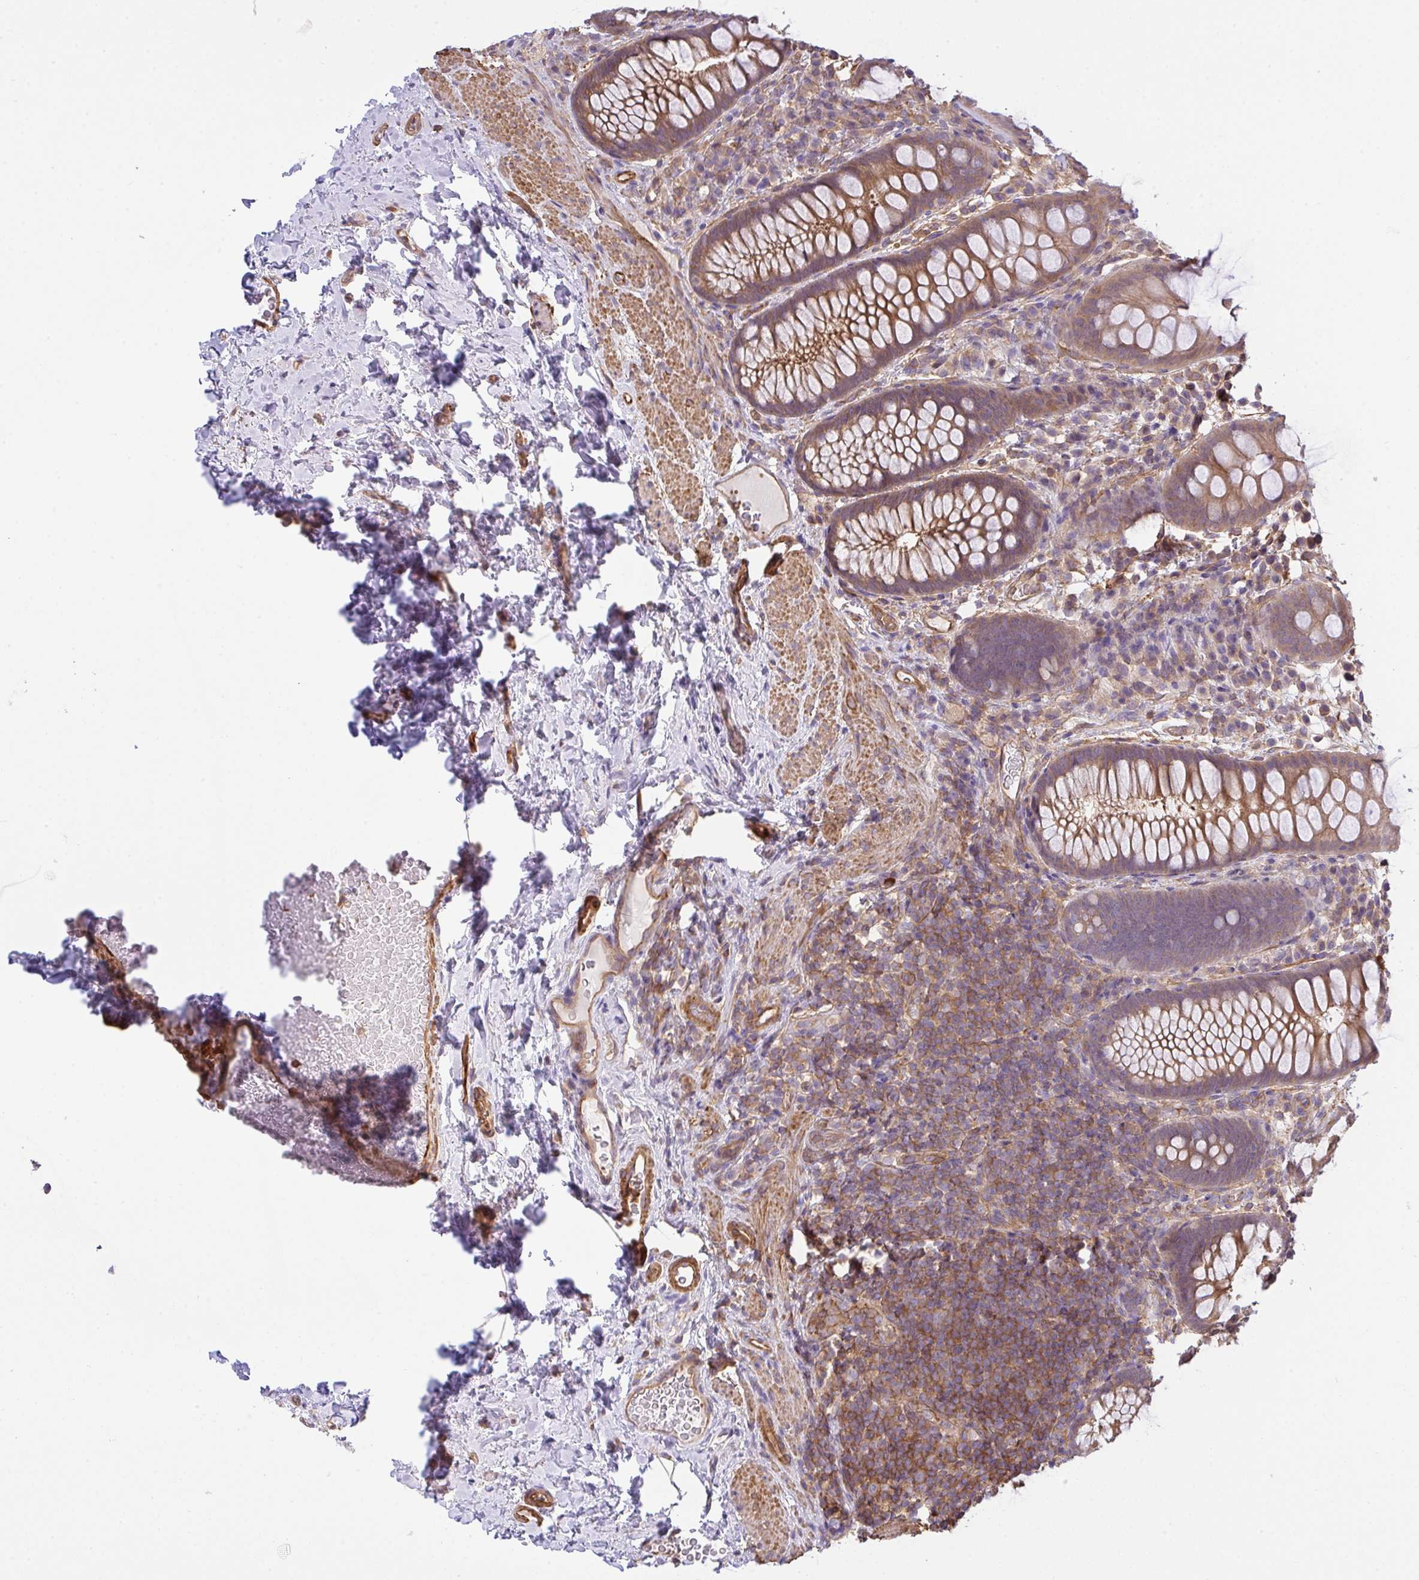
{"staining": {"intensity": "moderate", "quantity": ">75%", "location": "cytoplasmic/membranous"}, "tissue": "rectum", "cell_type": "Glandular cells", "image_type": "normal", "snomed": [{"axis": "morphology", "description": "Normal tissue, NOS"}, {"axis": "topography", "description": "Rectum"}], "caption": "IHC photomicrograph of normal rectum: human rectum stained using immunohistochemistry shows medium levels of moderate protein expression localized specifically in the cytoplasmic/membranous of glandular cells, appearing as a cytoplasmic/membranous brown color.", "gene": "TMEM229A", "patient": {"sex": "female", "age": 69}}